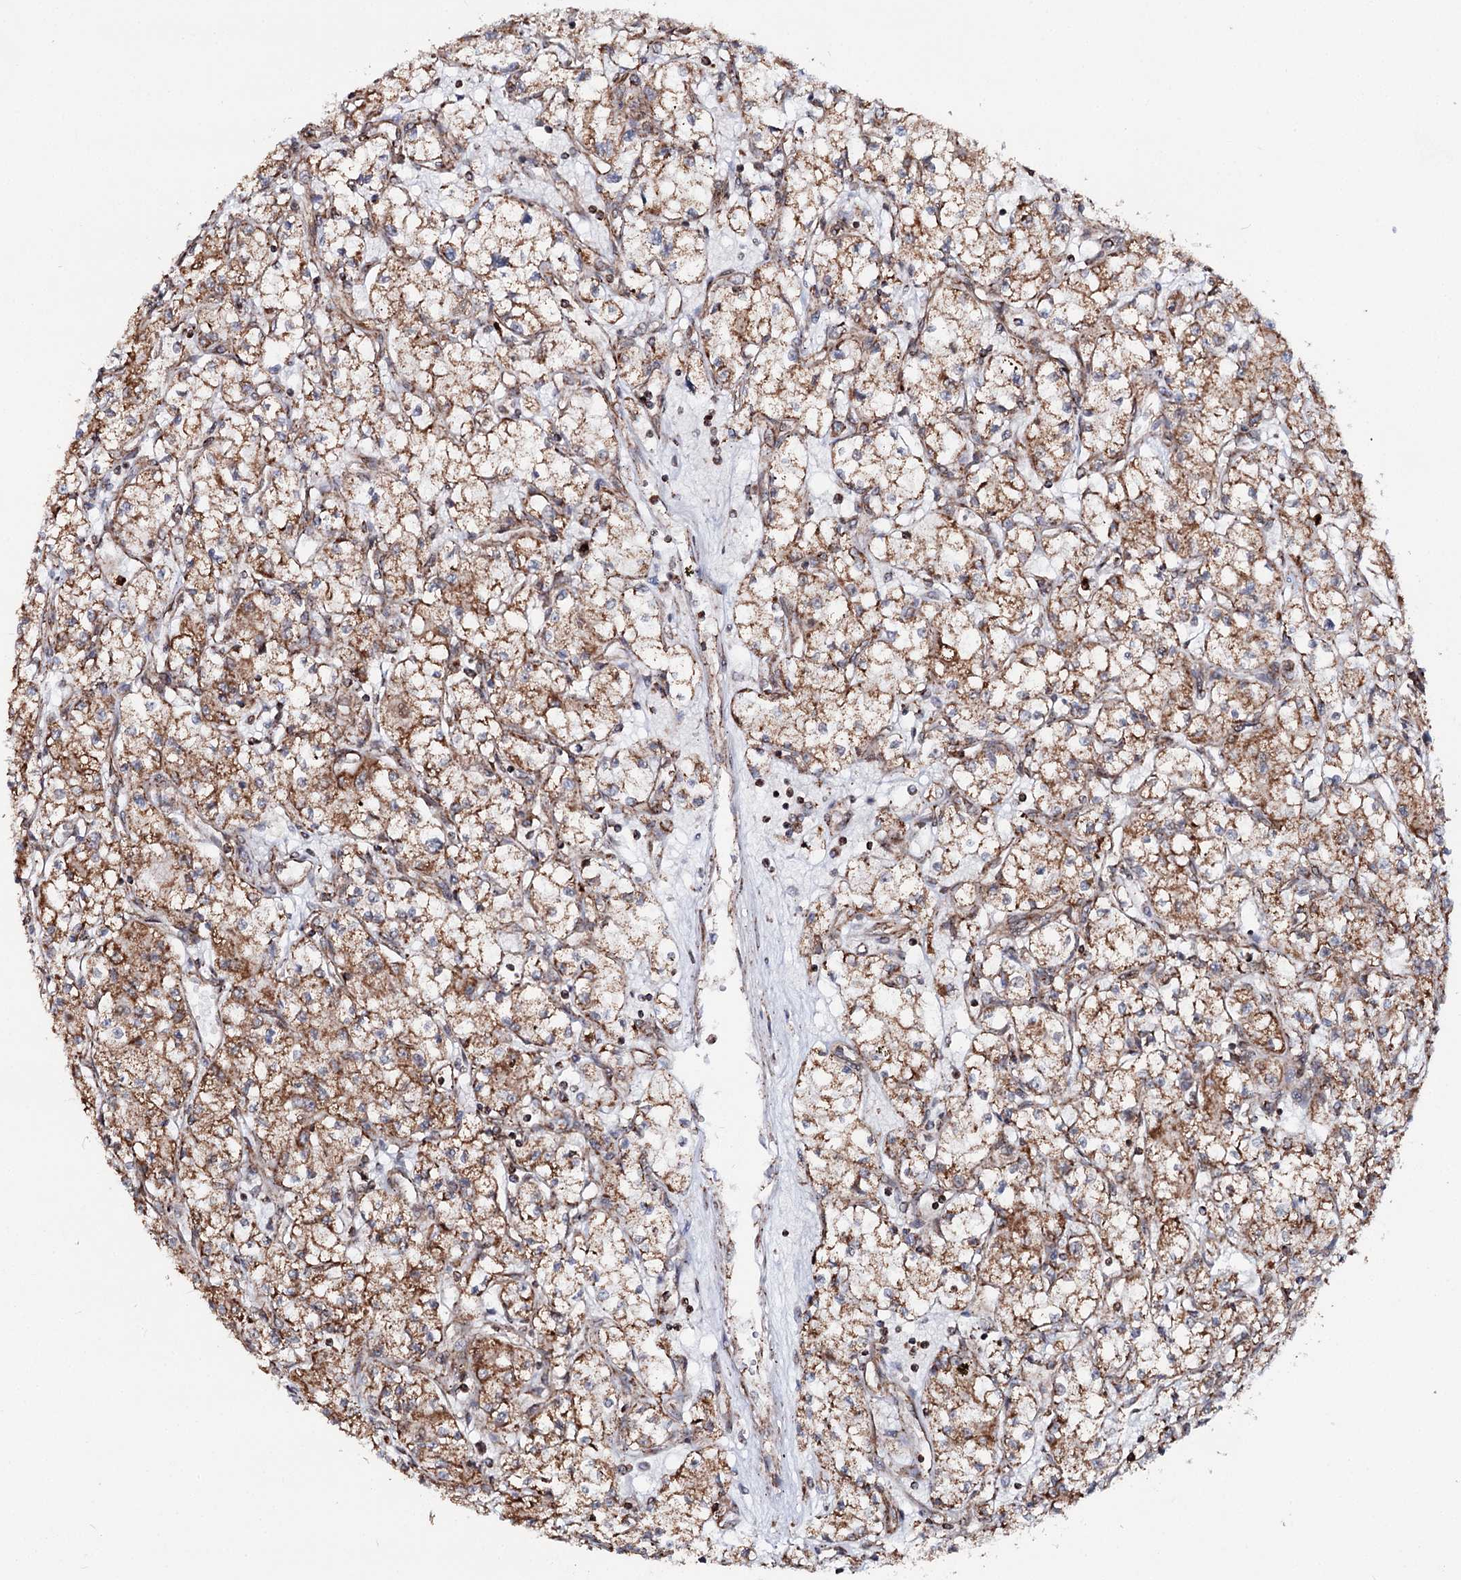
{"staining": {"intensity": "moderate", "quantity": ">75%", "location": "cytoplasmic/membranous"}, "tissue": "renal cancer", "cell_type": "Tumor cells", "image_type": "cancer", "snomed": [{"axis": "morphology", "description": "Adenocarcinoma, NOS"}, {"axis": "topography", "description": "Kidney"}], "caption": "Immunohistochemistry (IHC) of adenocarcinoma (renal) exhibits medium levels of moderate cytoplasmic/membranous staining in about >75% of tumor cells. (Brightfield microscopy of DAB IHC at high magnification).", "gene": "FGFR1OP2", "patient": {"sex": "male", "age": 59}}